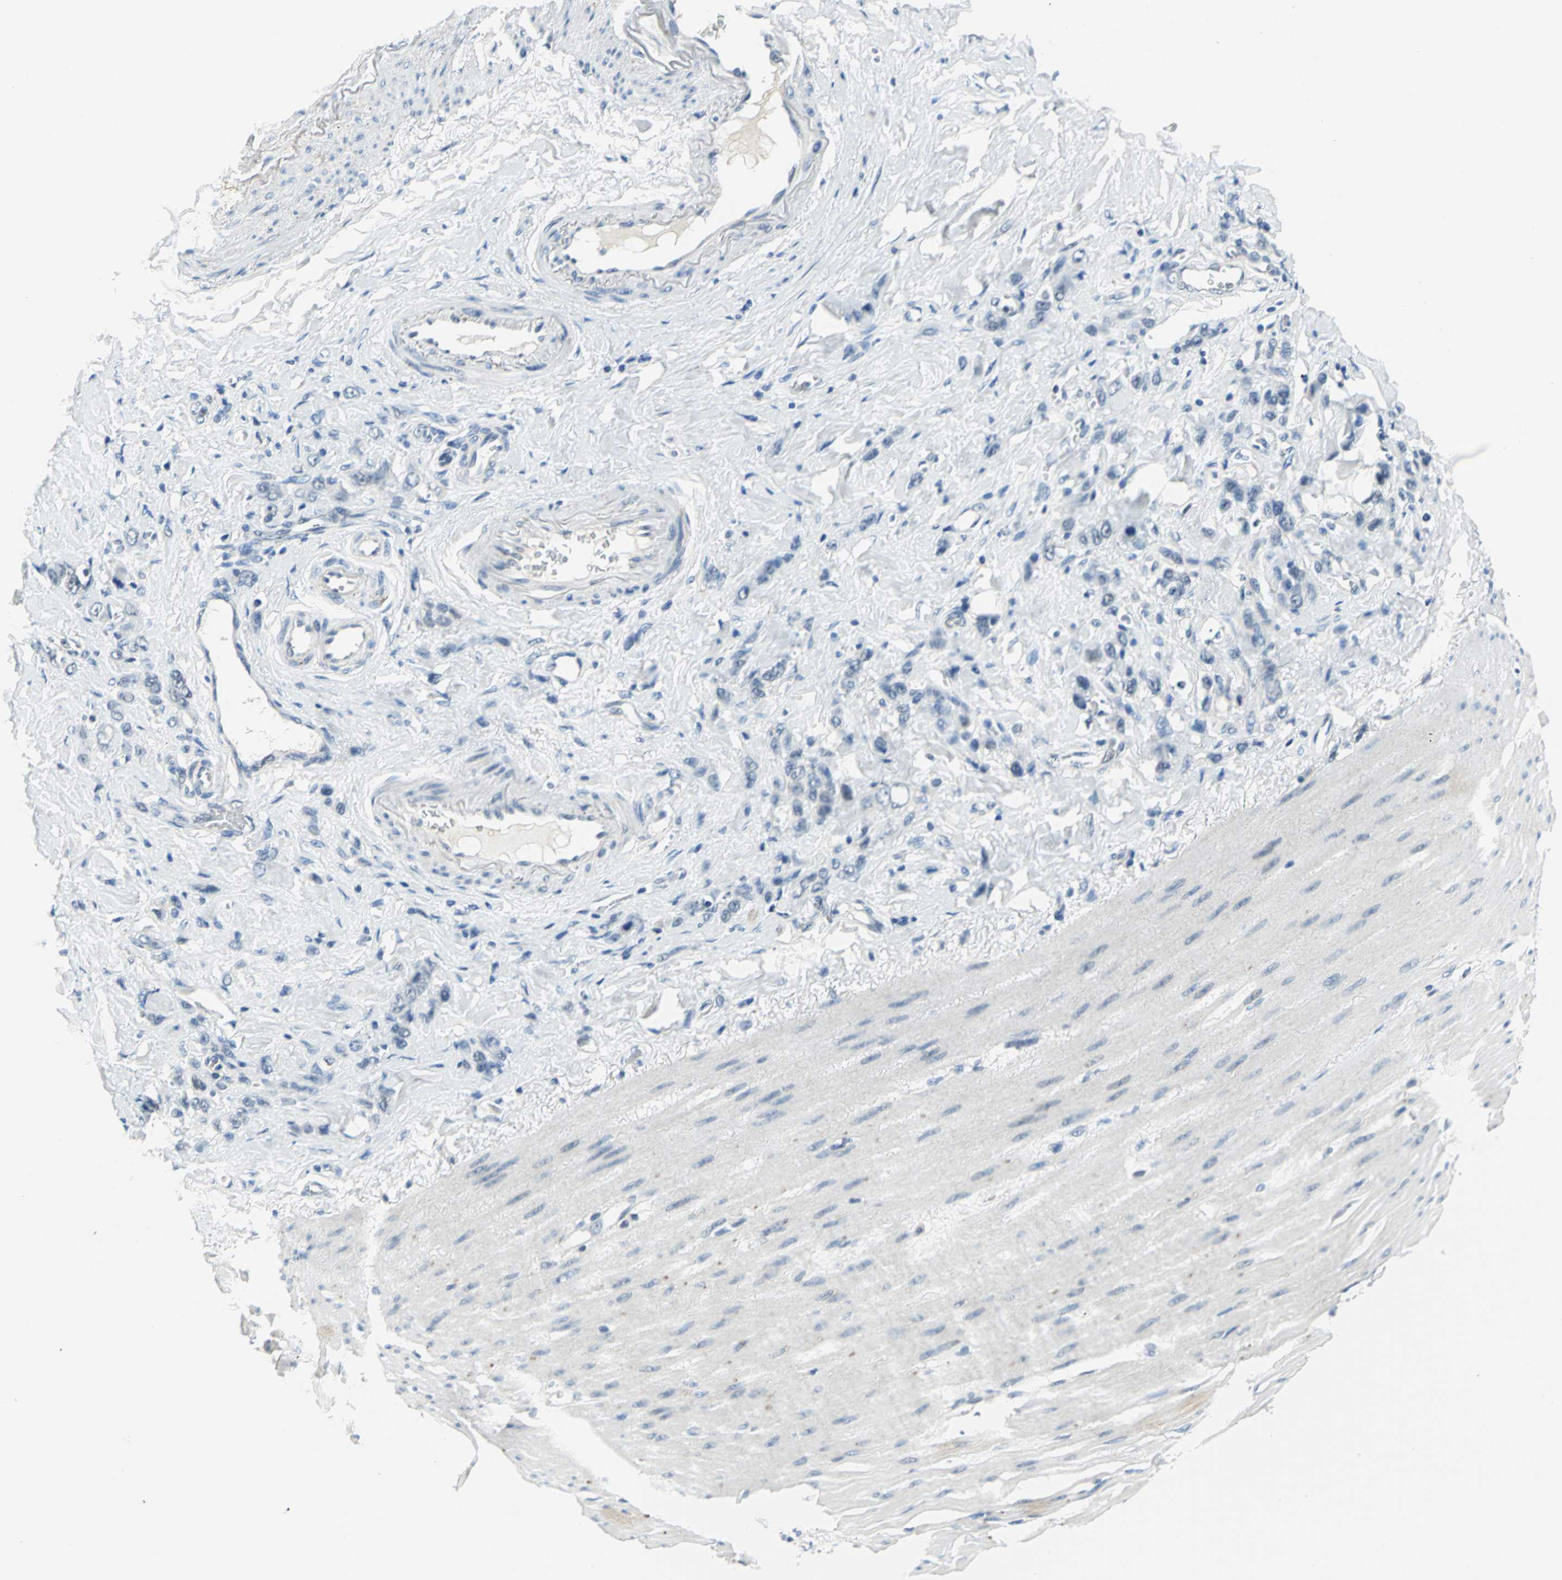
{"staining": {"intensity": "negative", "quantity": "none", "location": "none"}, "tissue": "stomach cancer", "cell_type": "Tumor cells", "image_type": "cancer", "snomed": [{"axis": "morphology", "description": "Normal tissue, NOS"}, {"axis": "morphology", "description": "Adenocarcinoma, NOS"}, {"axis": "topography", "description": "Stomach"}], "caption": "Tumor cells are negative for brown protein staining in stomach cancer.", "gene": "RAD17", "patient": {"sex": "male", "age": 82}}